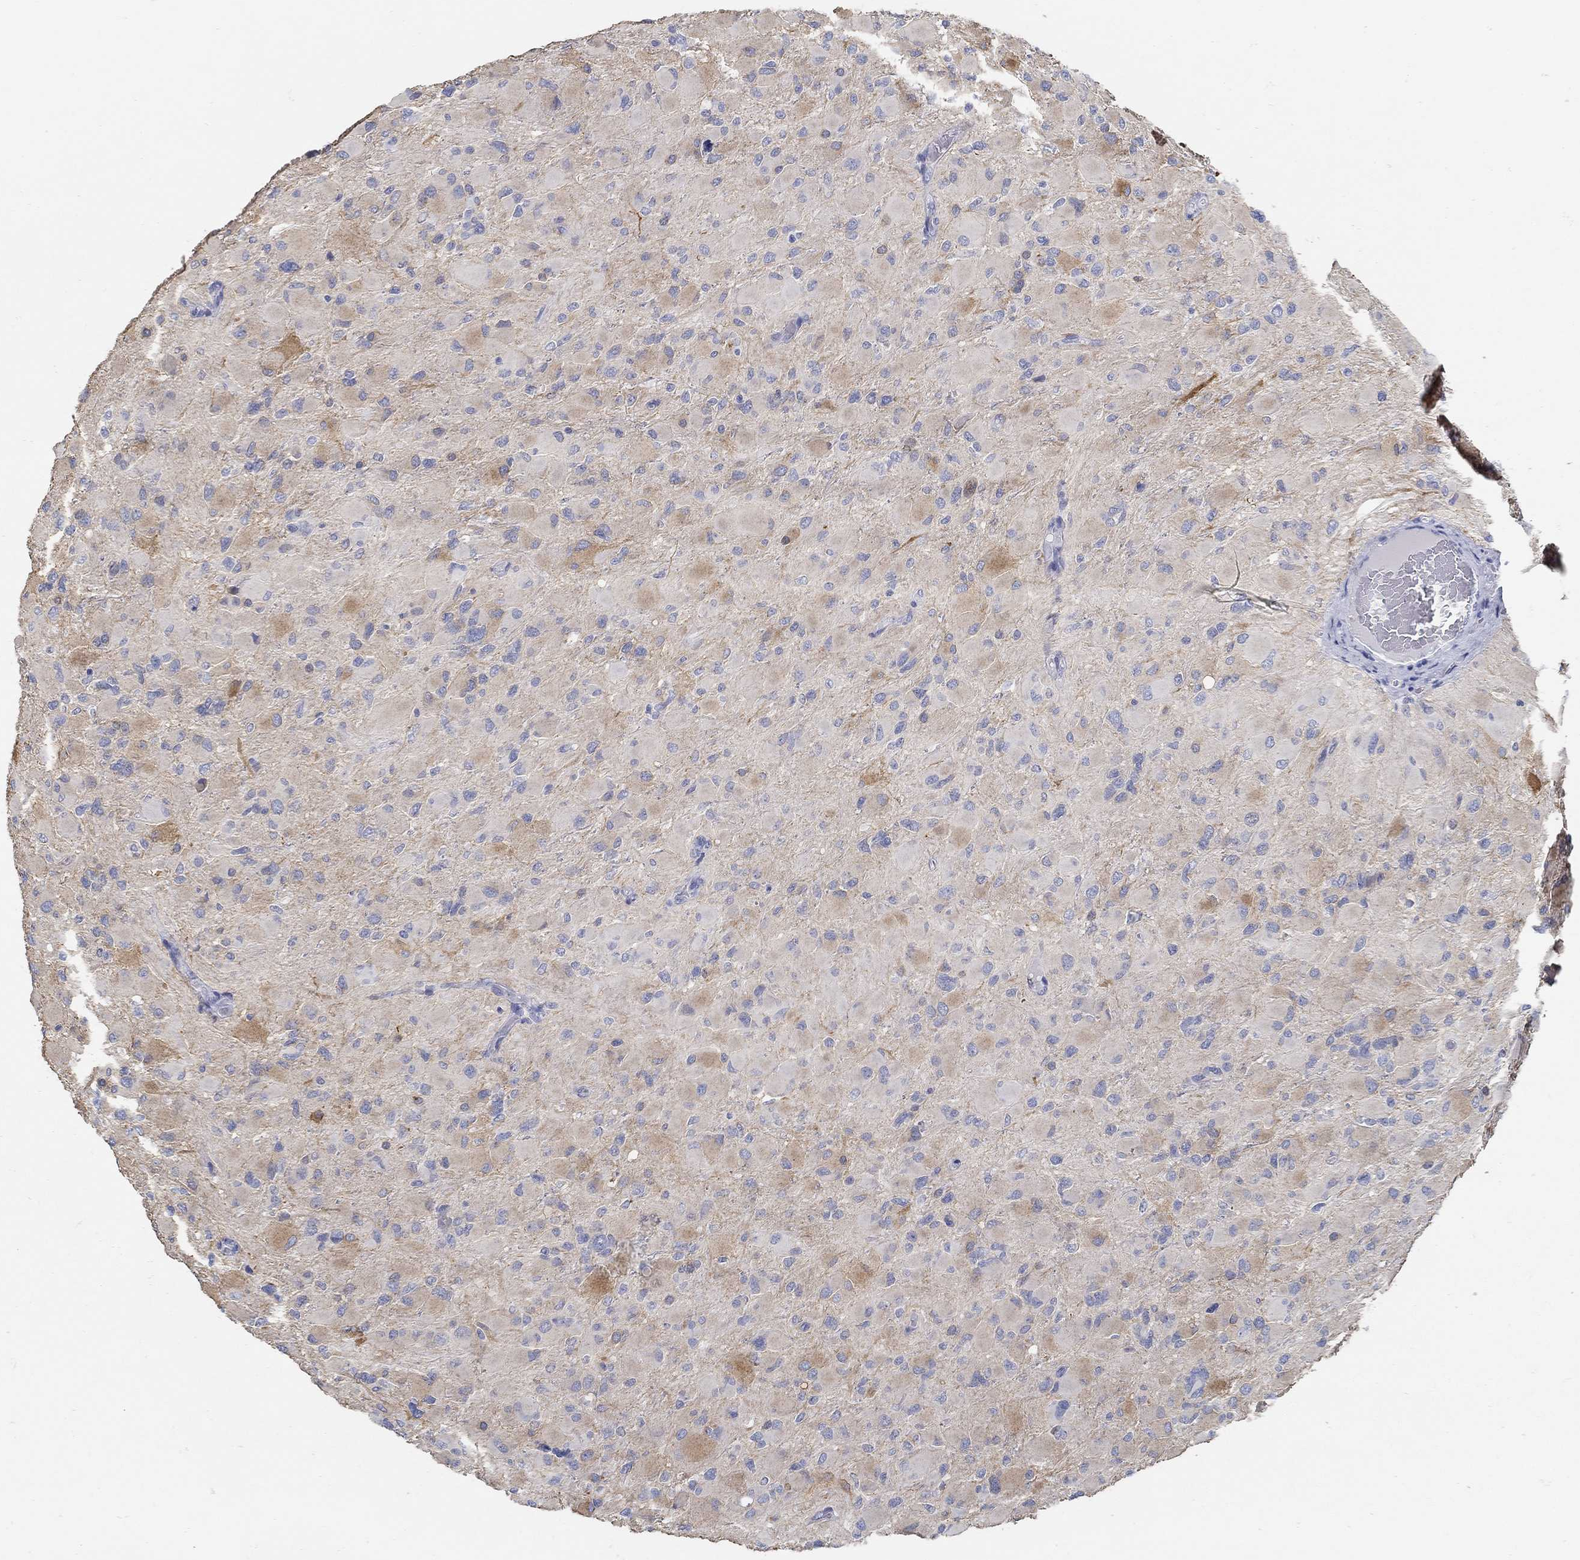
{"staining": {"intensity": "negative", "quantity": "none", "location": "none"}, "tissue": "glioma", "cell_type": "Tumor cells", "image_type": "cancer", "snomed": [{"axis": "morphology", "description": "Glioma, malignant, High grade"}, {"axis": "topography", "description": "Cerebral cortex"}], "caption": "Protein analysis of high-grade glioma (malignant) shows no significant positivity in tumor cells.", "gene": "ZFAND4", "patient": {"sex": "female", "age": 36}}